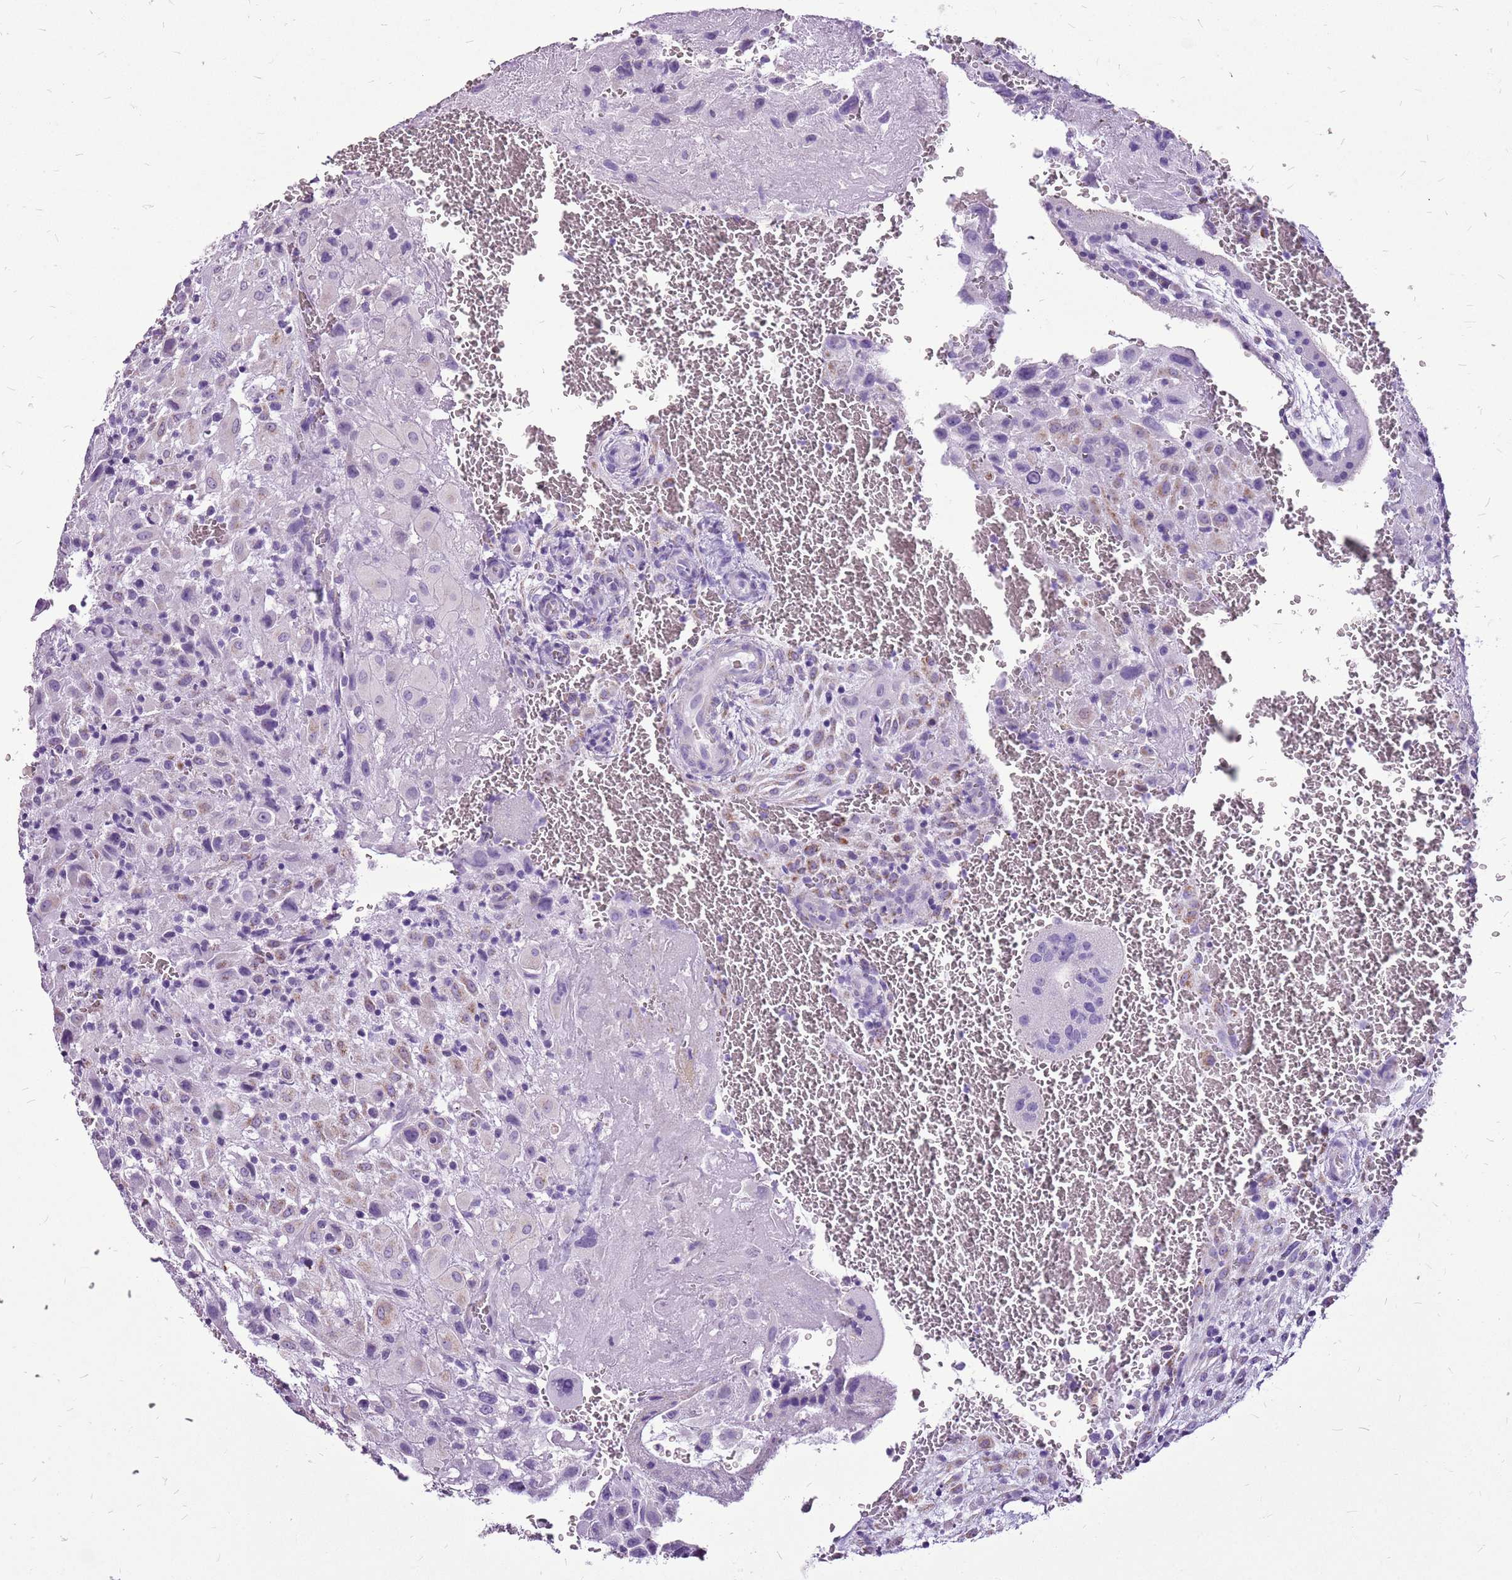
{"staining": {"intensity": "negative", "quantity": "none", "location": "none"}, "tissue": "placenta", "cell_type": "Decidual cells", "image_type": "normal", "snomed": [{"axis": "morphology", "description": "Normal tissue, NOS"}, {"axis": "topography", "description": "Placenta"}], "caption": "High power microscopy photomicrograph of an IHC image of normal placenta, revealing no significant expression in decidual cells. (Brightfield microscopy of DAB immunohistochemistry at high magnification).", "gene": "ACSS3", "patient": {"sex": "female", "age": 35}}